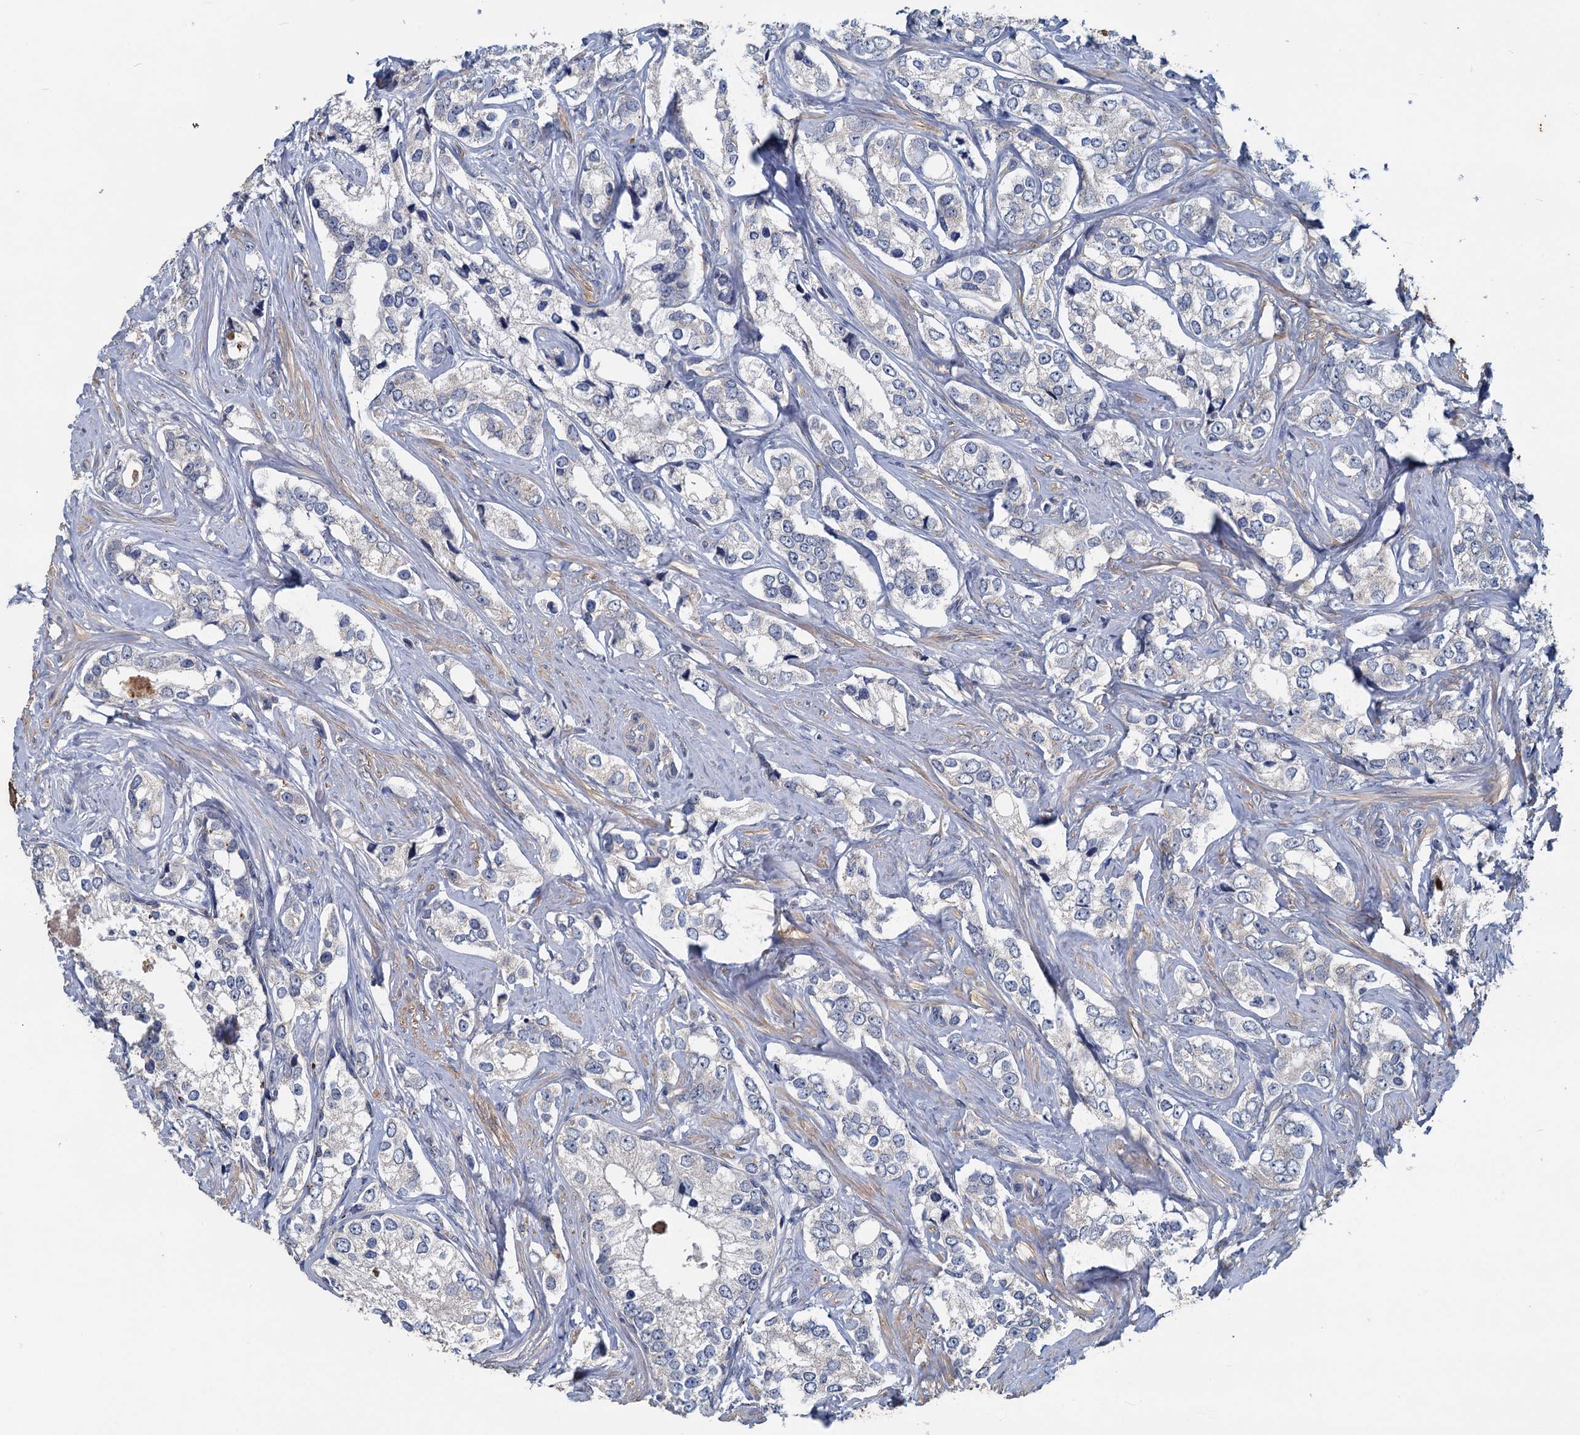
{"staining": {"intensity": "negative", "quantity": "none", "location": "none"}, "tissue": "prostate cancer", "cell_type": "Tumor cells", "image_type": "cancer", "snomed": [{"axis": "morphology", "description": "Adenocarcinoma, High grade"}, {"axis": "topography", "description": "Prostate"}], "caption": "Tumor cells show no significant protein staining in prostate cancer. (Brightfield microscopy of DAB IHC at high magnification).", "gene": "SLC2A7", "patient": {"sex": "male", "age": 66}}